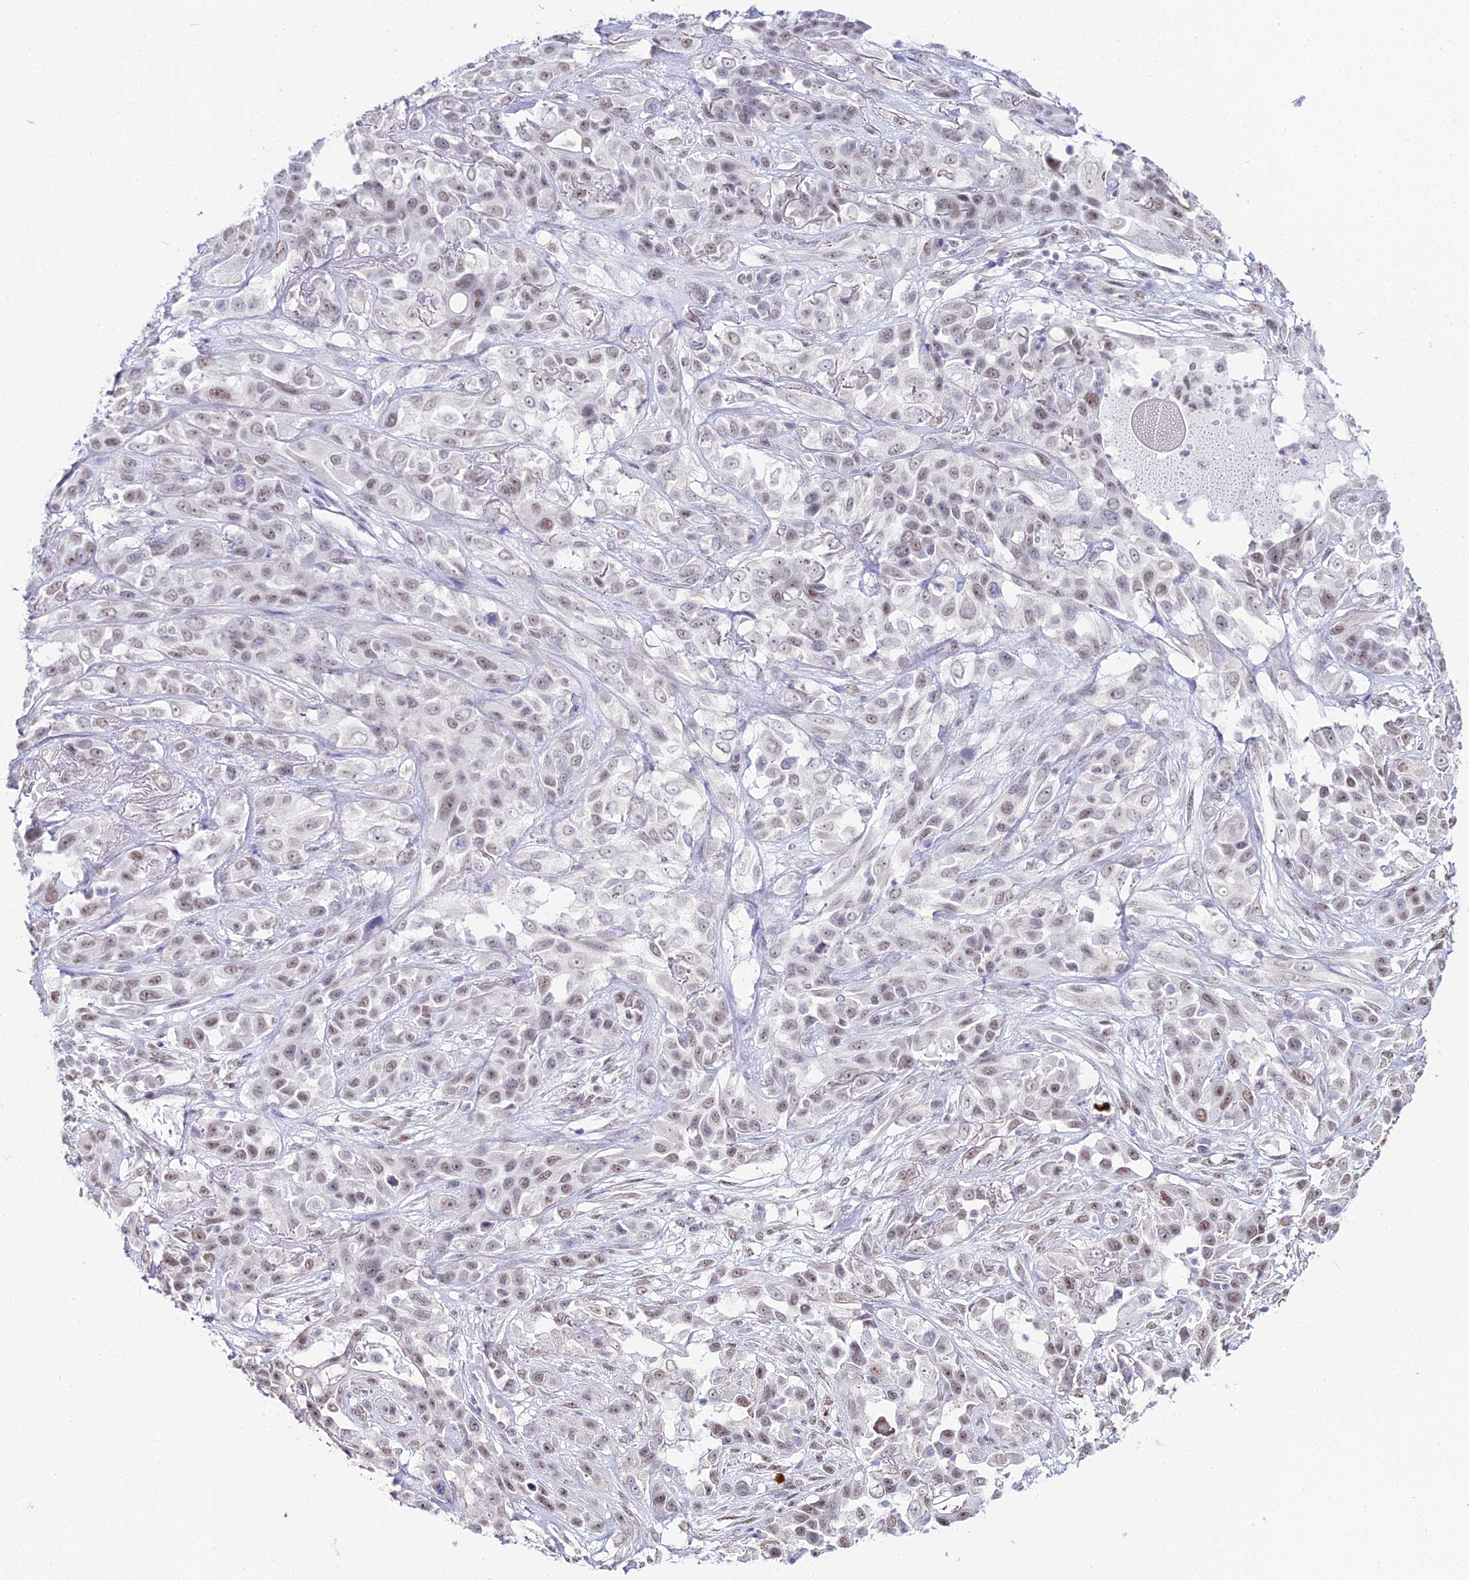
{"staining": {"intensity": "weak", "quantity": ">75%", "location": "nuclear"}, "tissue": "lung cancer", "cell_type": "Tumor cells", "image_type": "cancer", "snomed": [{"axis": "morphology", "description": "Squamous cell carcinoma, NOS"}, {"axis": "topography", "description": "Lung"}], "caption": "This is a photomicrograph of immunohistochemistry (IHC) staining of squamous cell carcinoma (lung), which shows weak positivity in the nuclear of tumor cells.", "gene": "RBM12", "patient": {"sex": "female", "age": 70}}